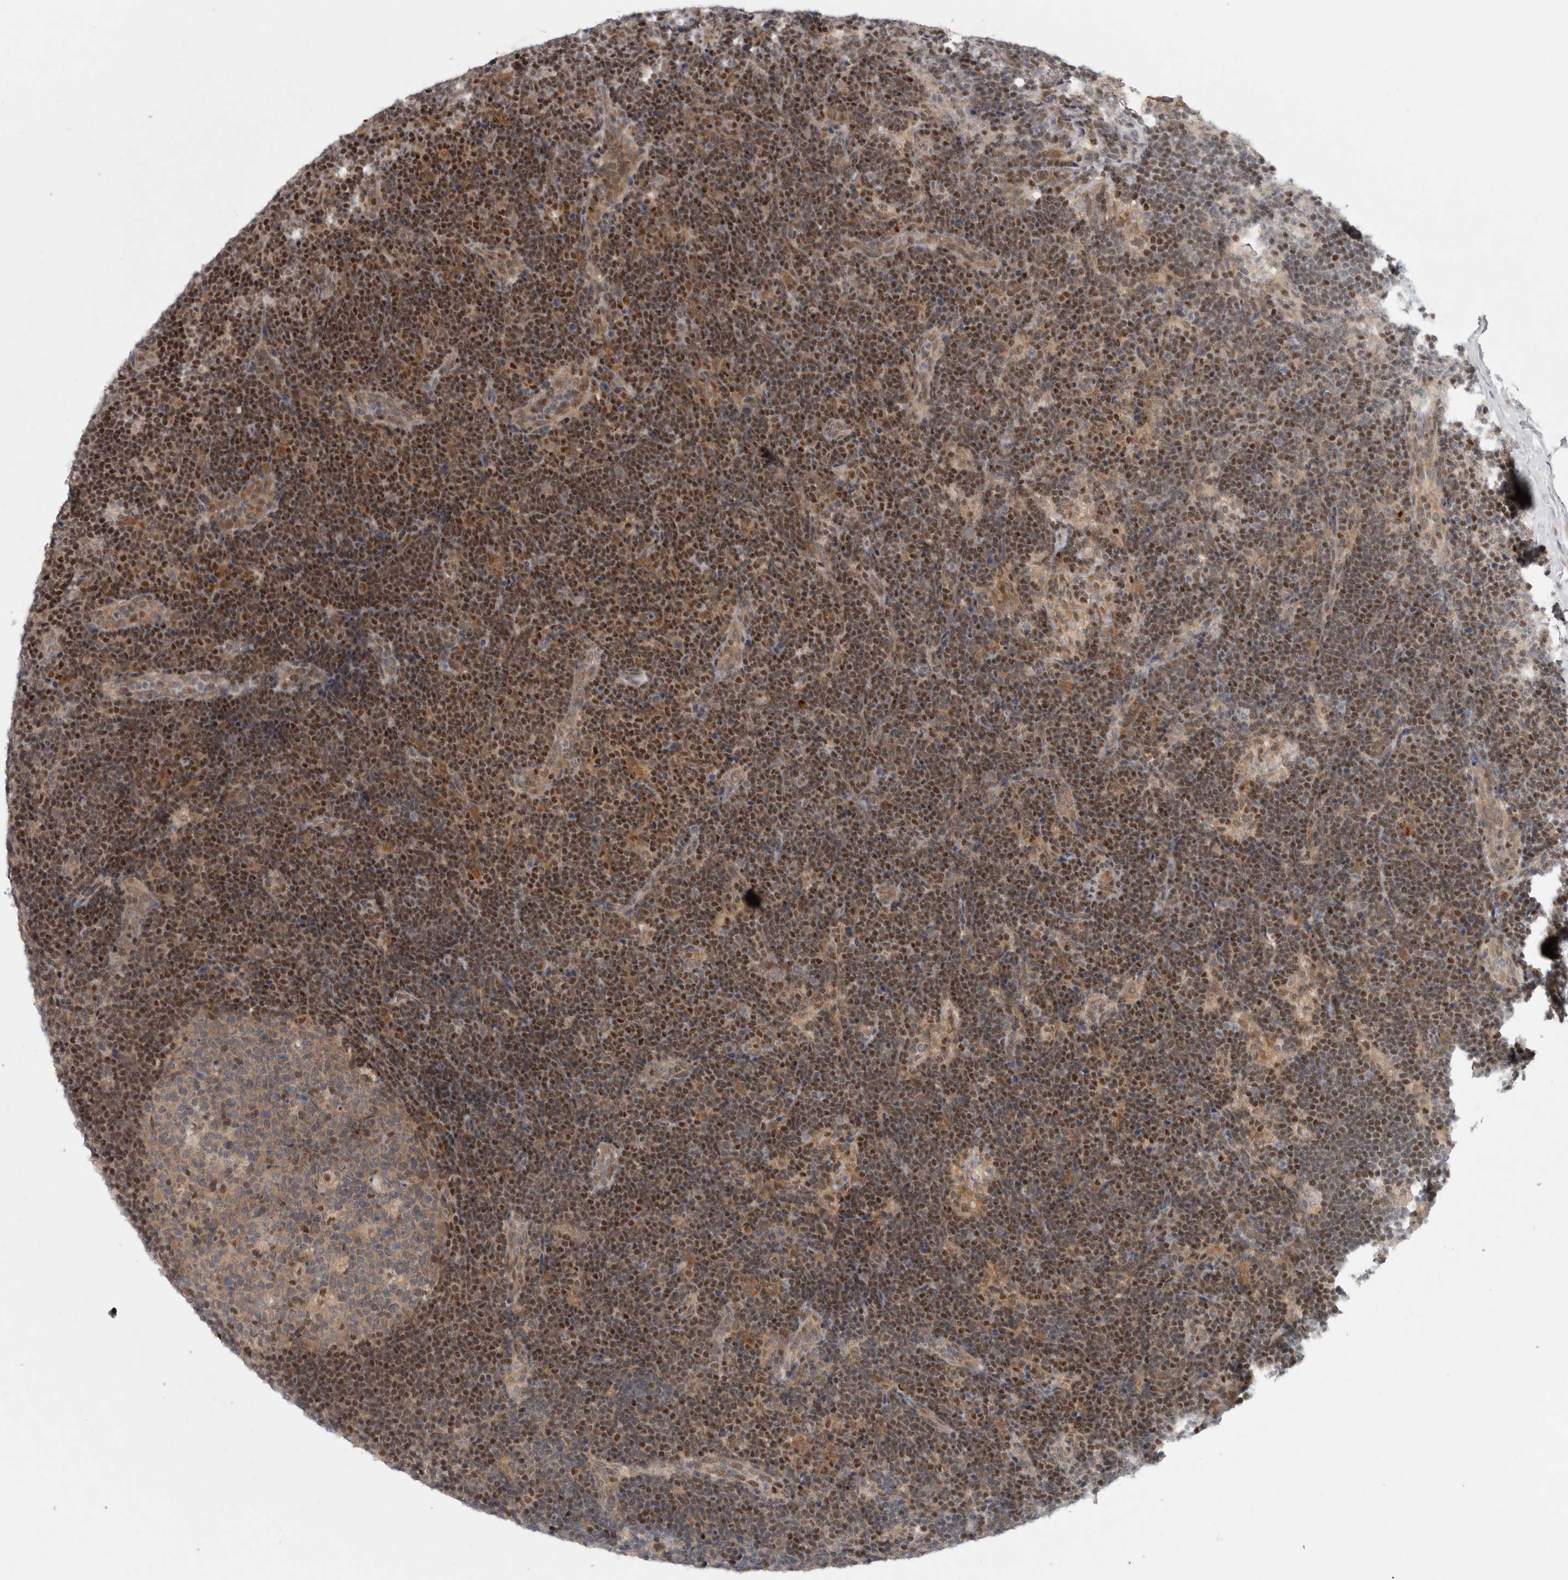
{"staining": {"intensity": "moderate", "quantity": "<25%", "location": "nuclear"}, "tissue": "lymph node", "cell_type": "Germinal center cells", "image_type": "normal", "snomed": [{"axis": "morphology", "description": "Normal tissue, NOS"}, {"axis": "topography", "description": "Lymph node"}], "caption": "IHC of normal lymph node shows low levels of moderate nuclear expression in about <25% of germinal center cells.", "gene": "KDM8", "patient": {"sex": "female", "age": 22}}